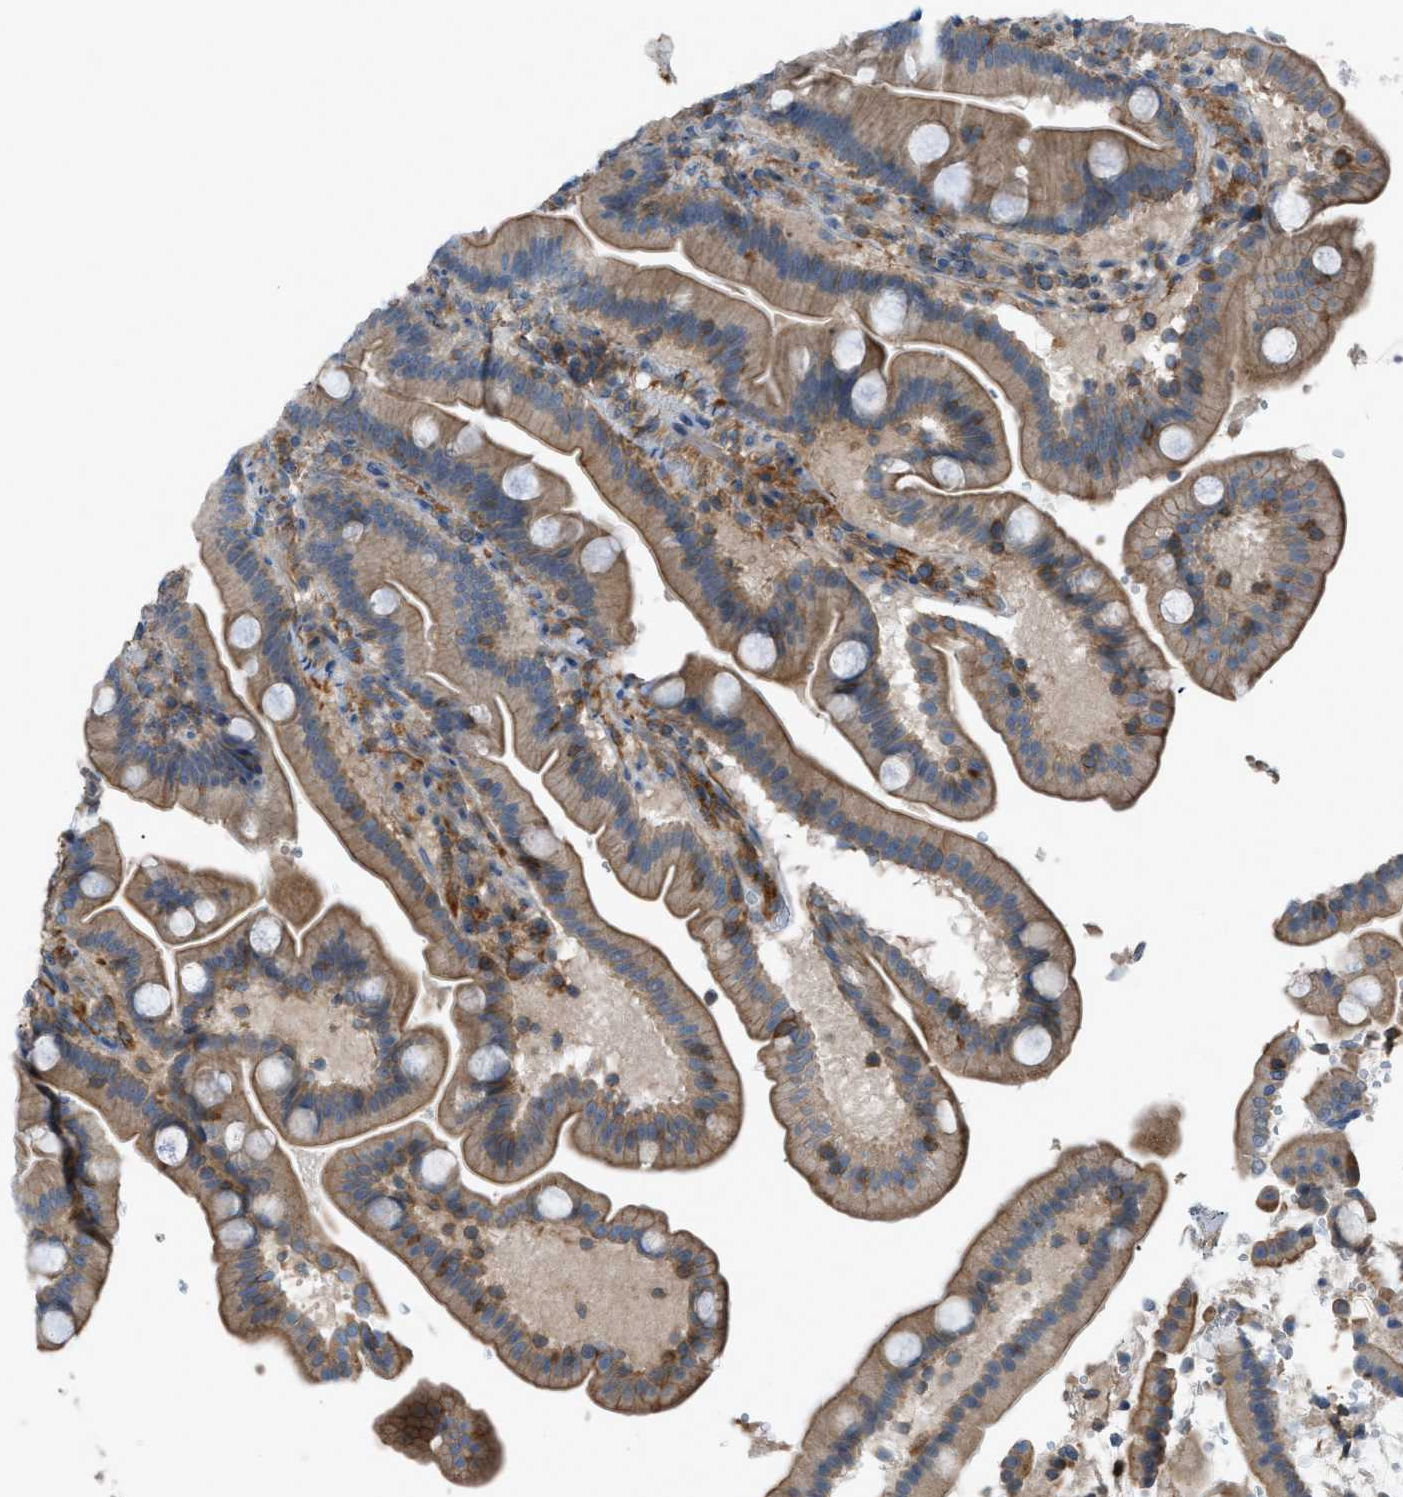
{"staining": {"intensity": "moderate", "quantity": ">75%", "location": "cytoplasmic/membranous"}, "tissue": "duodenum", "cell_type": "Glandular cells", "image_type": "normal", "snomed": [{"axis": "morphology", "description": "Normal tissue, NOS"}, {"axis": "topography", "description": "Duodenum"}], "caption": "Protein staining by IHC reveals moderate cytoplasmic/membranous staining in approximately >75% of glandular cells in unremarkable duodenum.", "gene": "DYRK1A", "patient": {"sex": "male", "age": 54}}